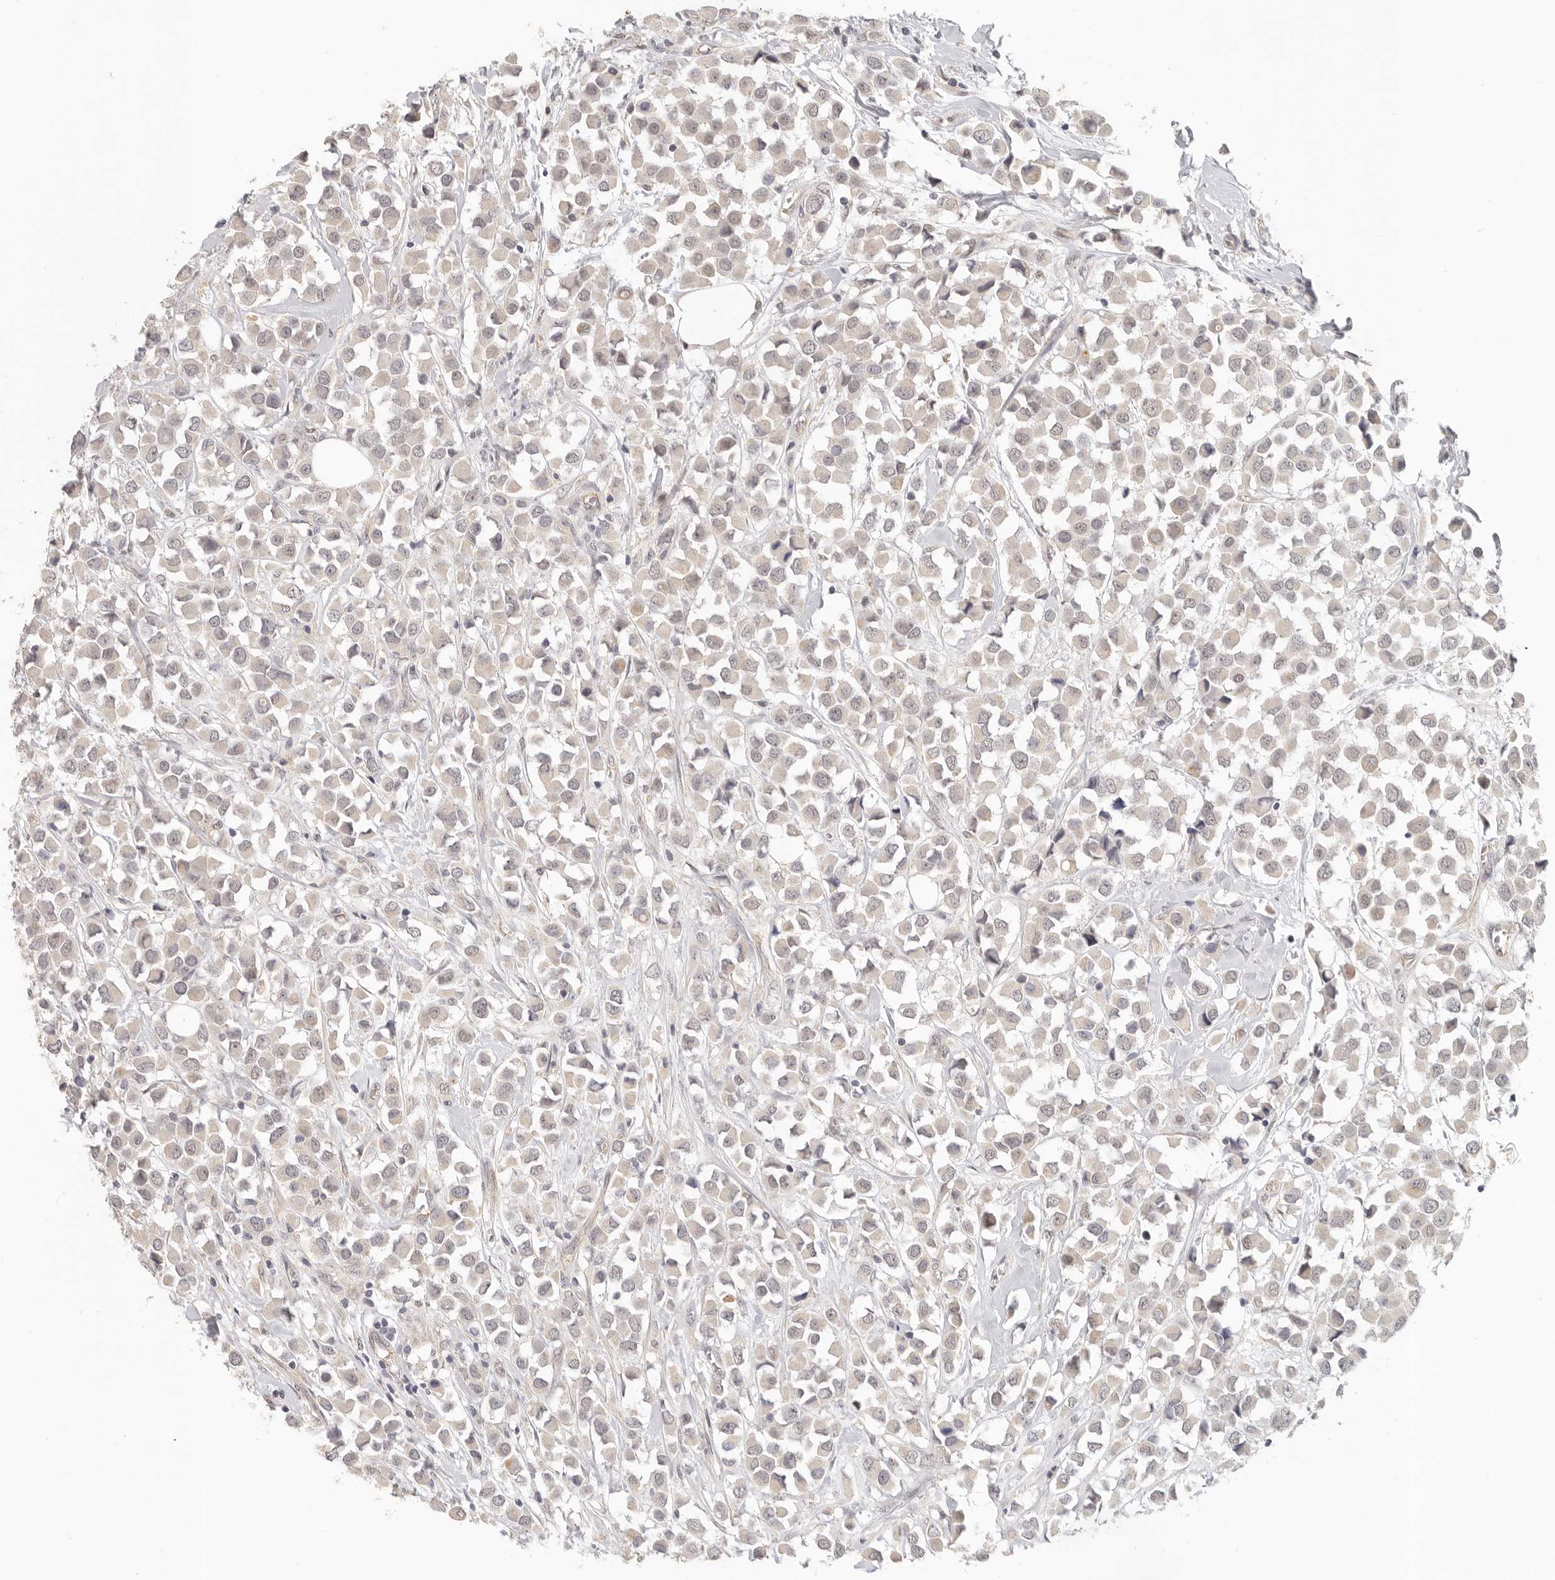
{"staining": {"intensity": "negative", "quantity": "none", "location": "none"}, "tissue": "breast cancer", "cell_type": "Tumor cells", "image_type": "cancer", "snomed": [{"axis": "morphology", "description": "Duct carcinoma"}, {"axis": "topography", "description": "Breast"}], "caption": "Breast invasive ductal carcinoma stained for a protein using immunohistochemistry demonstrates no staining tumor cells.", "gene": "ANXA9", "patient": {"sex": "female", "age": 61}}